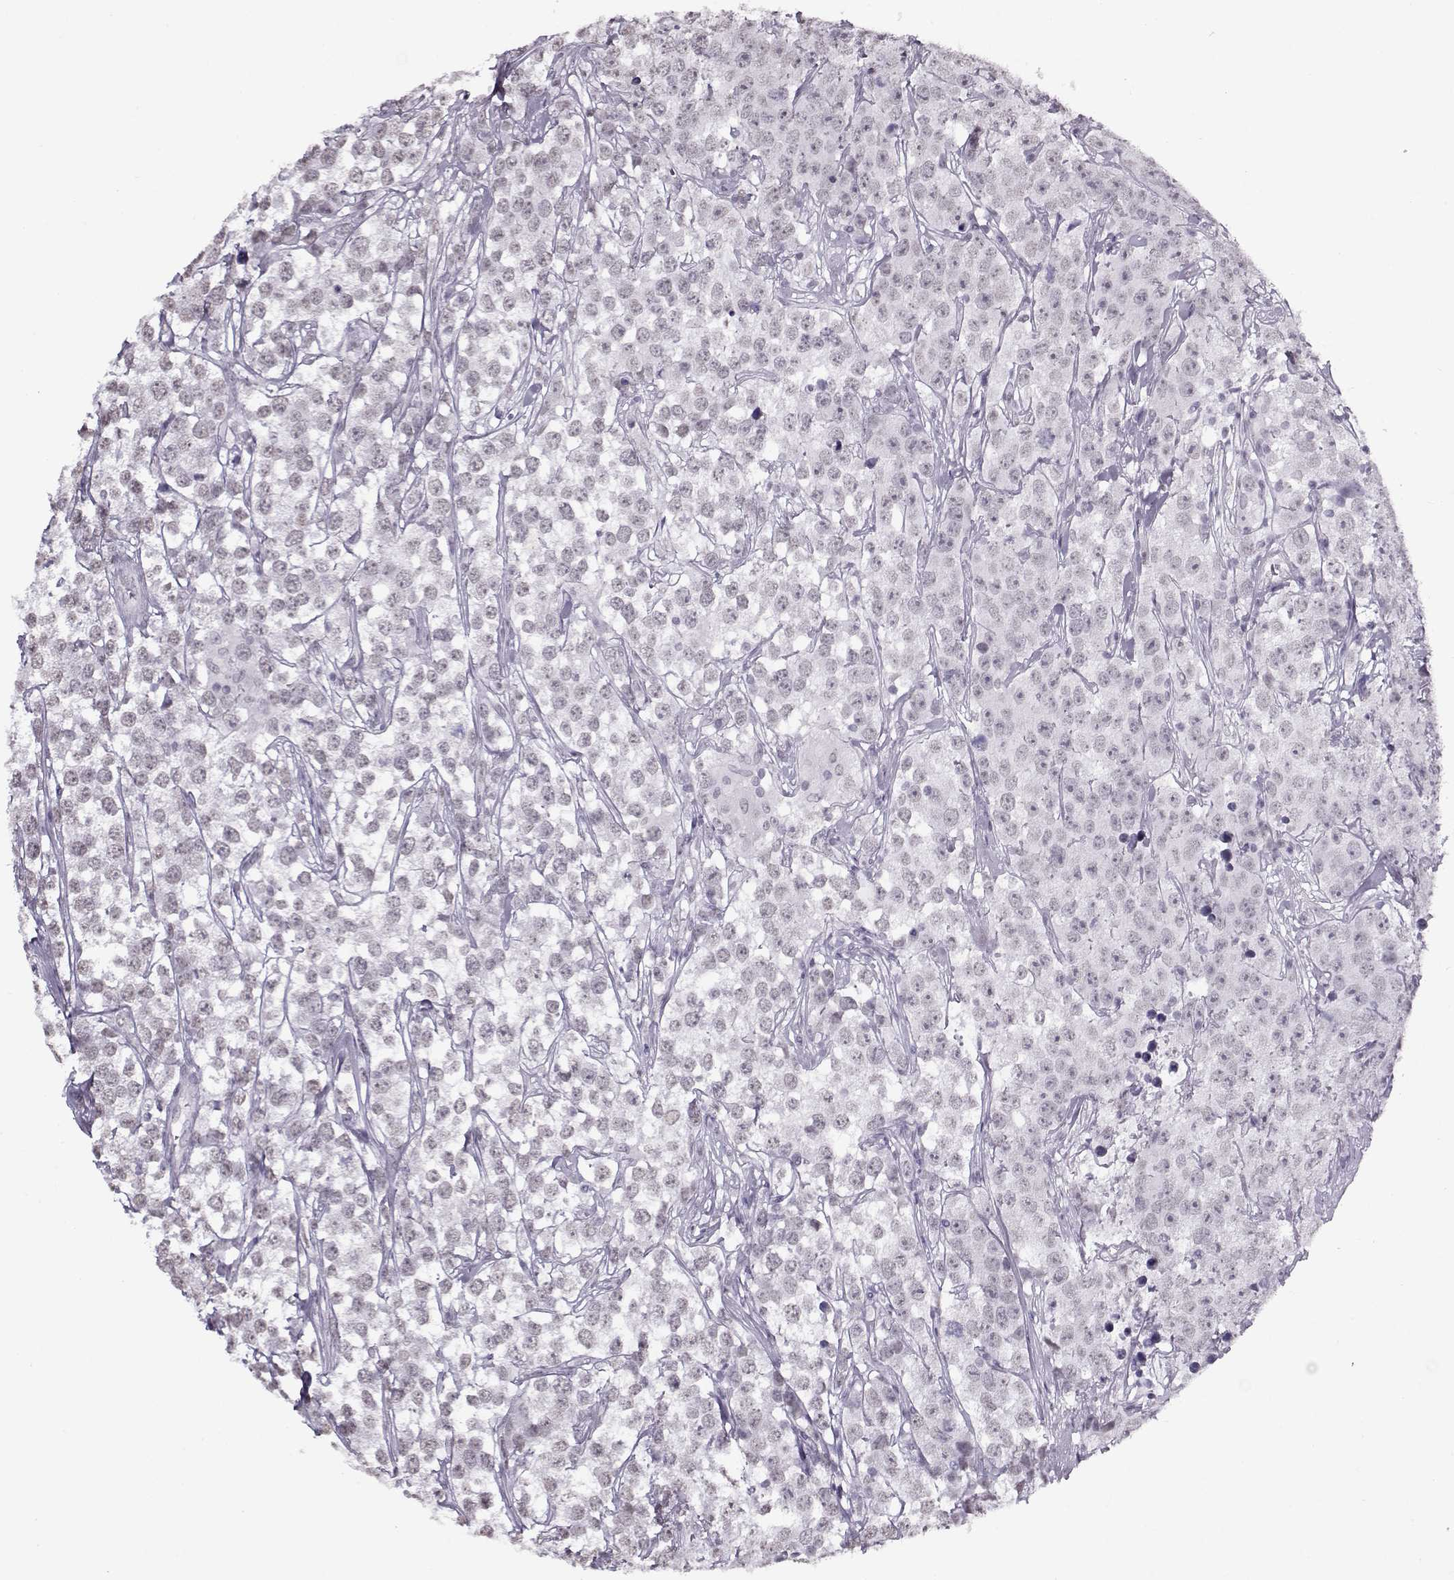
{"staining": {"intensity": "negative", "quantity": "none", "location": "none"}, "tissue": "testis cancer", "cell_type": "Tumor cells", "image_type": "cancer", "snomed": [{"axis": "morphology", "description": "Seminoma, NOS"}, {"axis": "topography", "description": "Testis"}], "caption": "The image displays no significant staining in tumor cells of testis cancer (seminoma).", "gene": "PRMT8", "patient": {"sex": "male", "age": 59}}